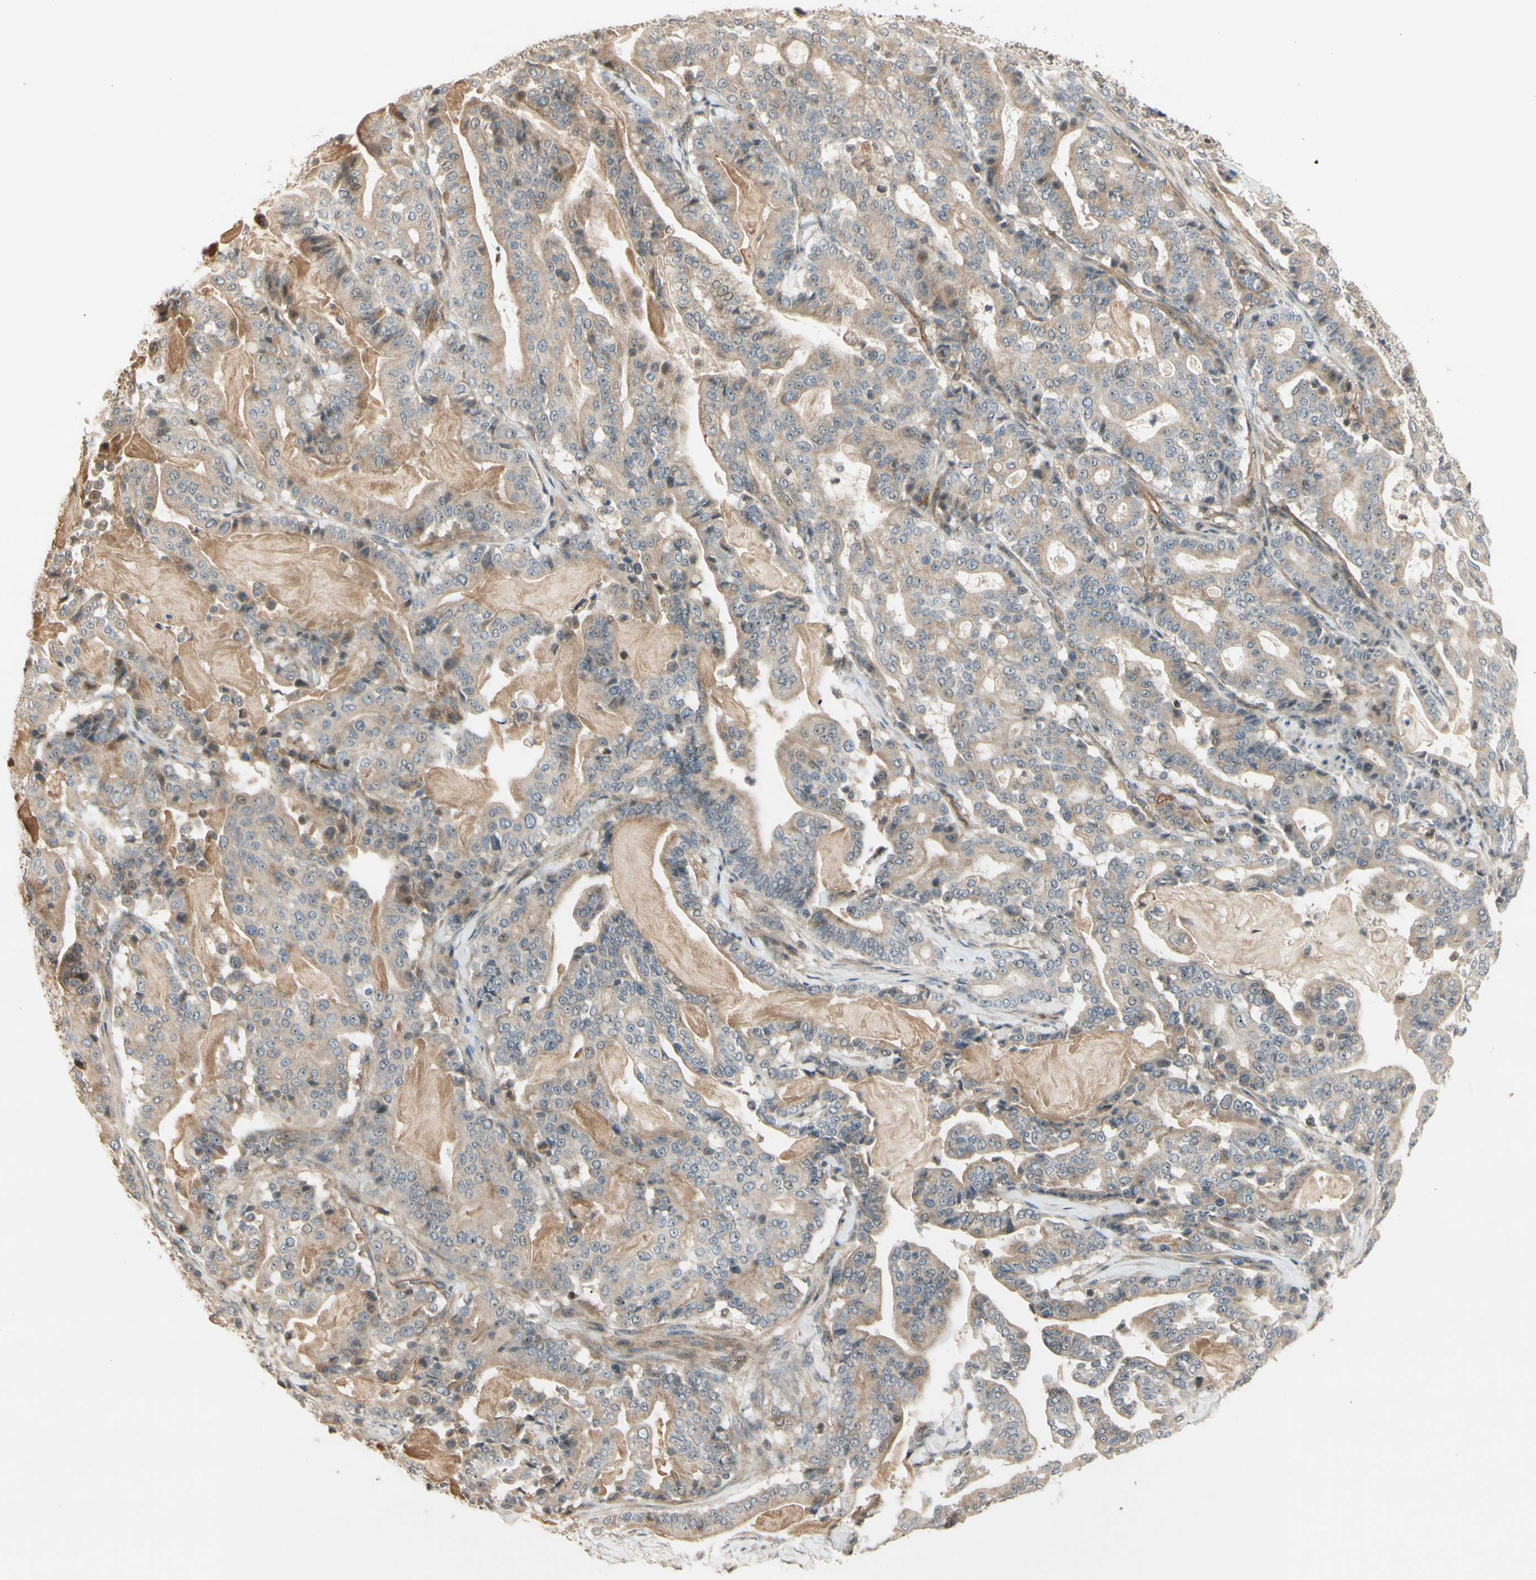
{"staining": {"intensity": "weak", "quantity": ">75%", "location": "cytoplasmic/membranous"}, "tissue": "pancreatic cancer", "cell_type": "Tumor cells", "image_type": "cancer", "snomed": [{"axis": "morphology", "description": "Adenocarcinoma, NOS"}, {"axis": "topography", "description": "Pancreas"}], "caption": "Pancreatic cancer (adenocarcinoma) tissue reveals weak cytoplasmic/membranous expression in approximately >75% of tumor cells, visualized by immunohistochemistry.", "gene": "NFYA", "patient": {"sex": "male", "age": 63}}